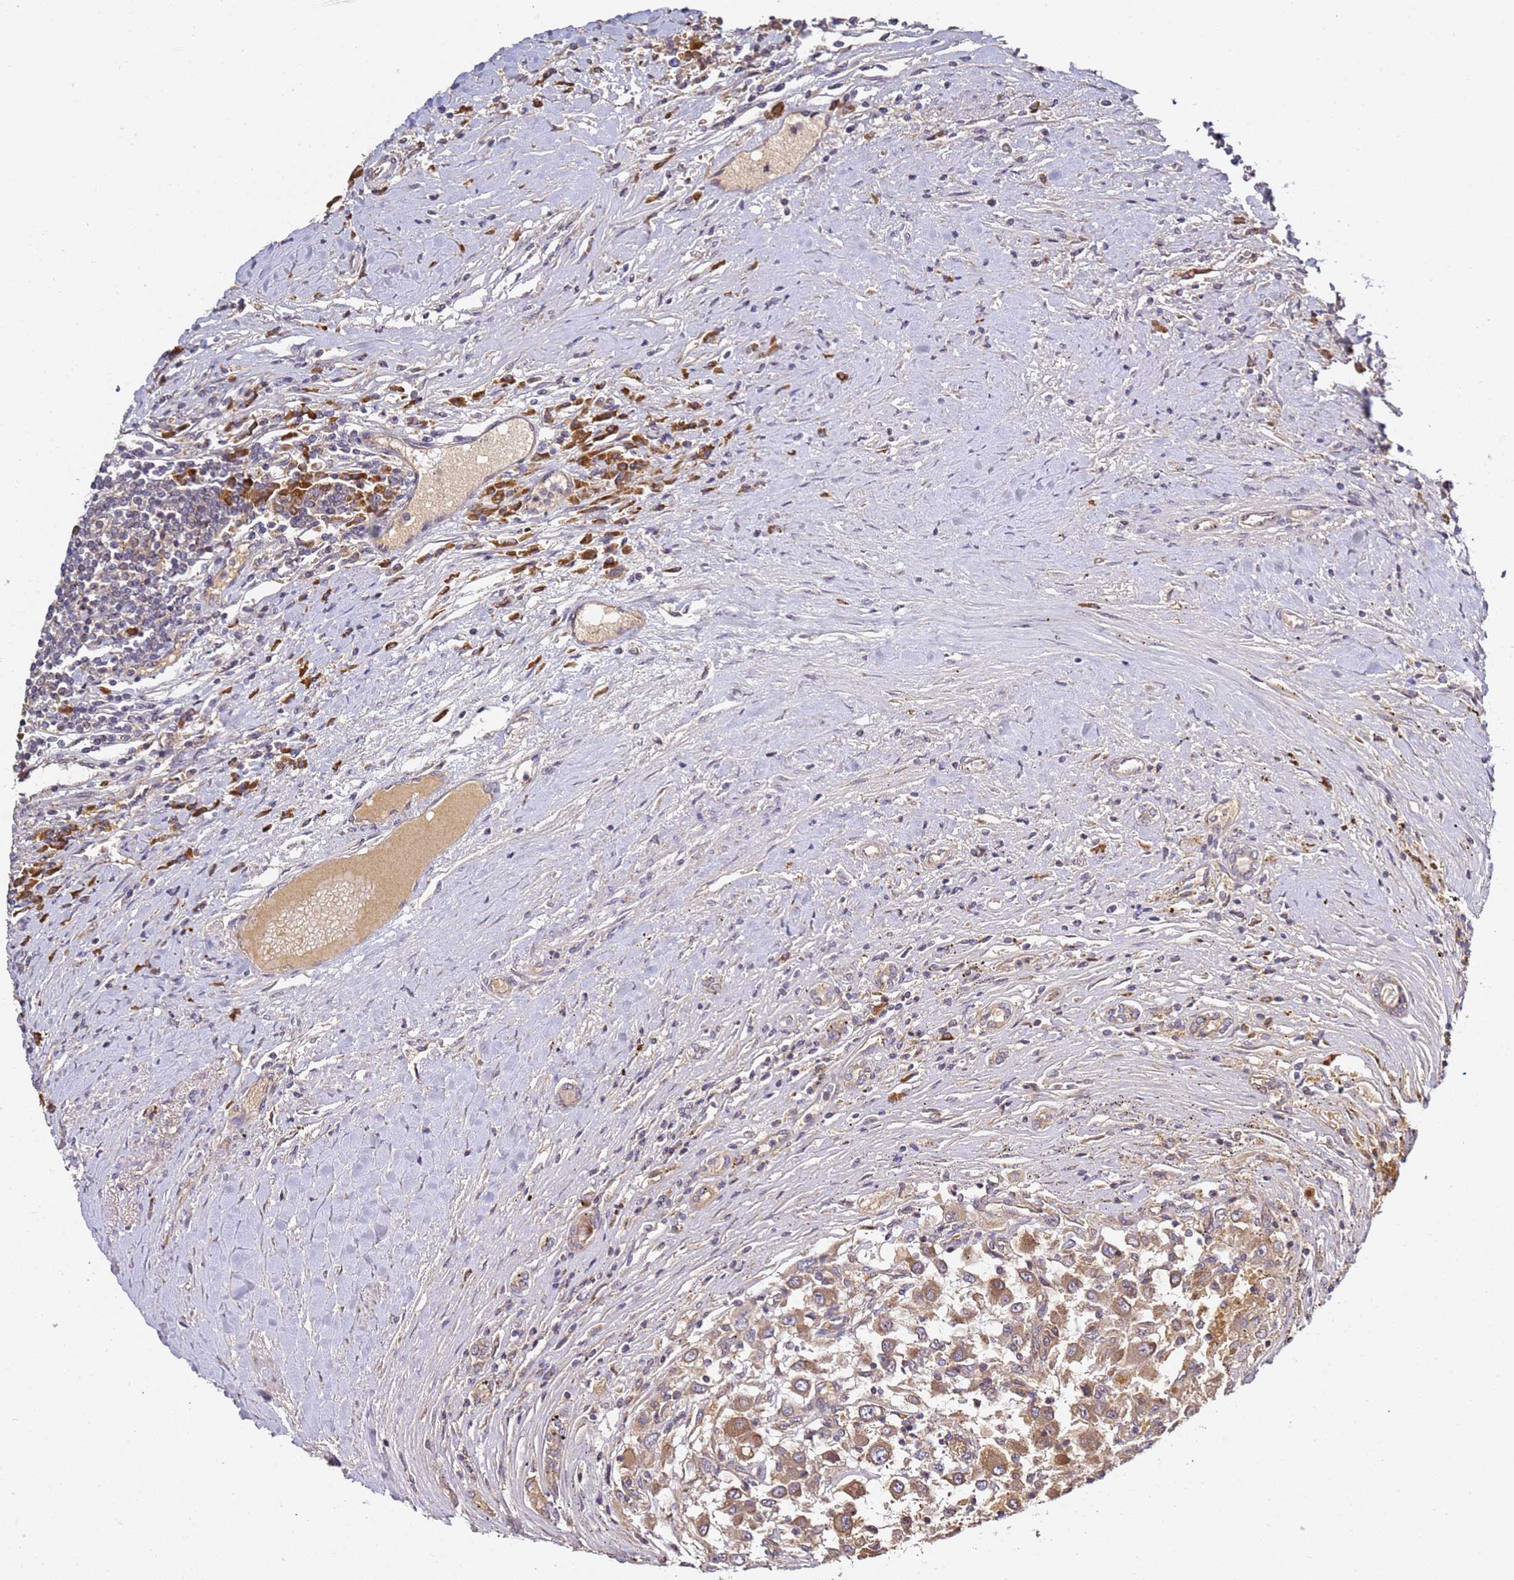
{"staining": {"intensity": "moderate", "quantity": ">75%", "location": "cytoplasmic/membranous"}, "tissue": "renal cancer", "cell_type": "Tumor cells", "image_type": "cancer", "snomed": [{"axis": "morphology", "description": "Adenocarcinoma, NOS"}, {"axis": "topography", "description": "Kidney"}], "caption": "Human renal cancer stained for a protein (brown) shows moderate cytoplasmic/membranous positive staining in about >75% of tumor cells.", "gene": "OSBPL2", "patient": {"sex": "female", "age": 67}}